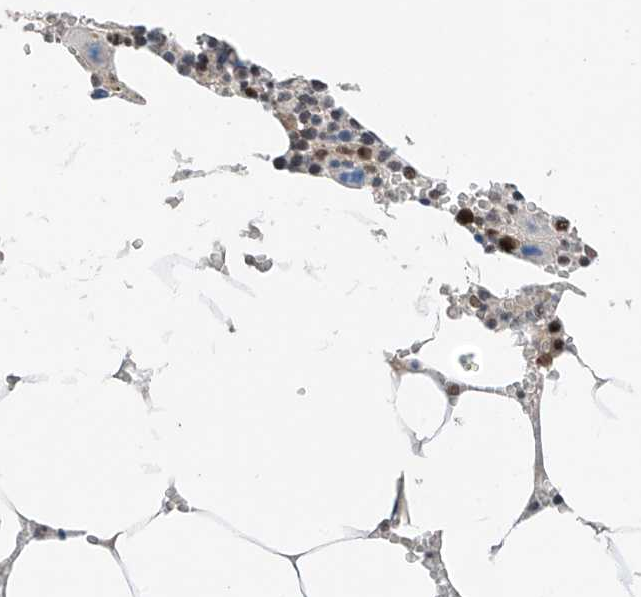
{"staining": {"intensity": "strong", "quantity": "25%-75%", "location": "nuclear"}, "tissue": "bone marrow", "cell_type": "Hematopoietic cells", "image_type": "normal", "snomed": [{"axis": "morphology", "description": "Normal tissue, NOS"}, {"axis": "topography", "description": "Bone marrow"}], "caption": "Immunohistochemical staining of normal bone marrow shows high levels of strong nuclear staining in about 25%-75% of hematopoietic cells.", "gene": "RPAIN", "patient": {"sex": "male", "age": 70}}